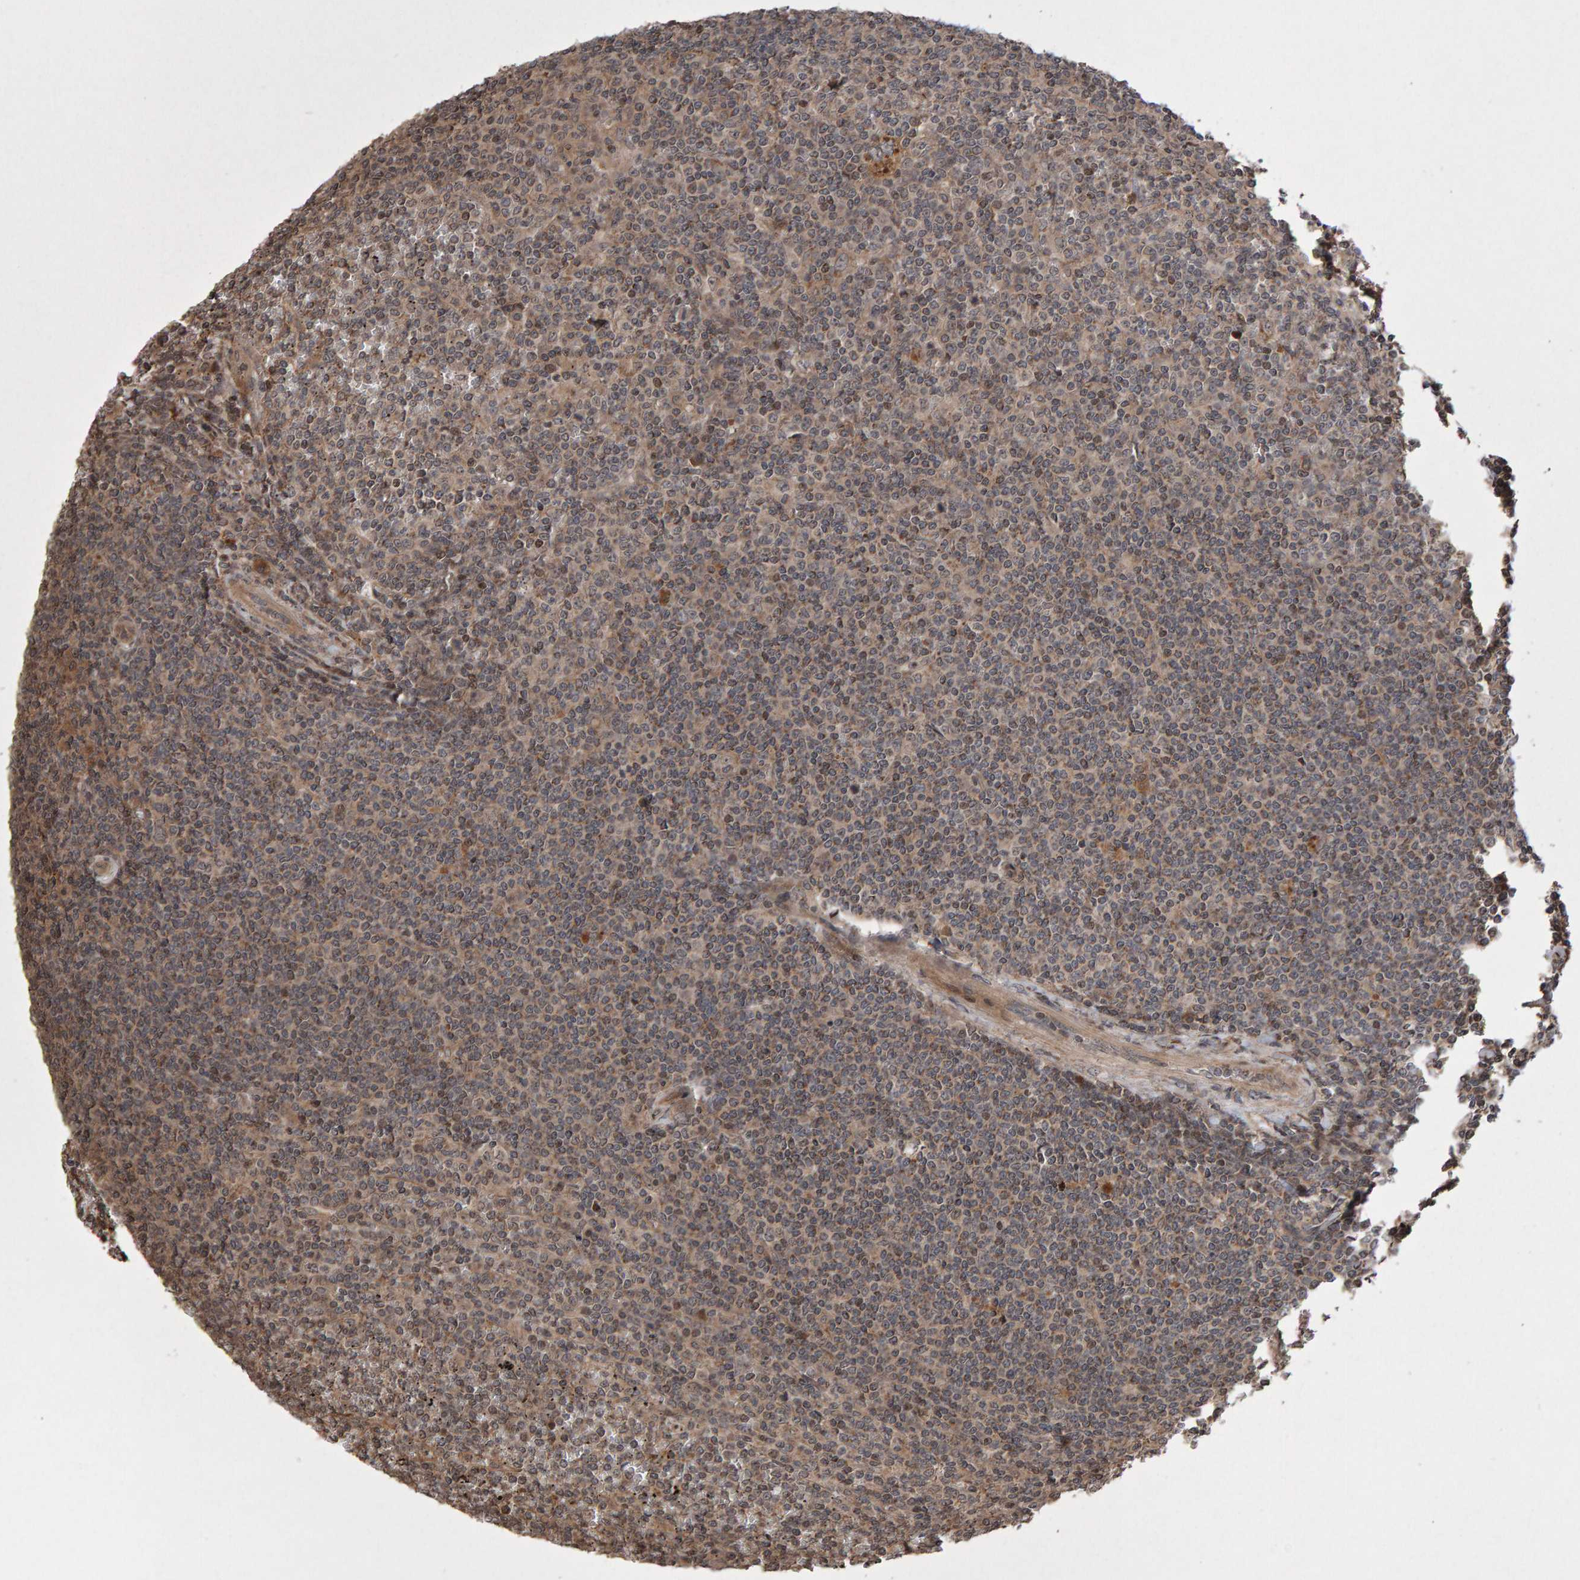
{"staining": {"intensity": "weak", "quantity": ">75%", "location": "cytoplasmic/membranous"}, "tissue": "lymphoma", "cell_type": "Tumor cells", "image_type": "cancer", "snomed": [{"axis": "morphology", "description": "Malignant lymphoma, non-Hodgkin's type, Low grade"}, {"axis": "topography", "description": "Spleen"}], "caption": "Lymphoma tissue displays weak cytoplasmic/membranous expression in about >75% of tumor cells, visualized by immunohistochemistry.", "gene": "PECR", "patient": {"sex": "female", "age": 19}}